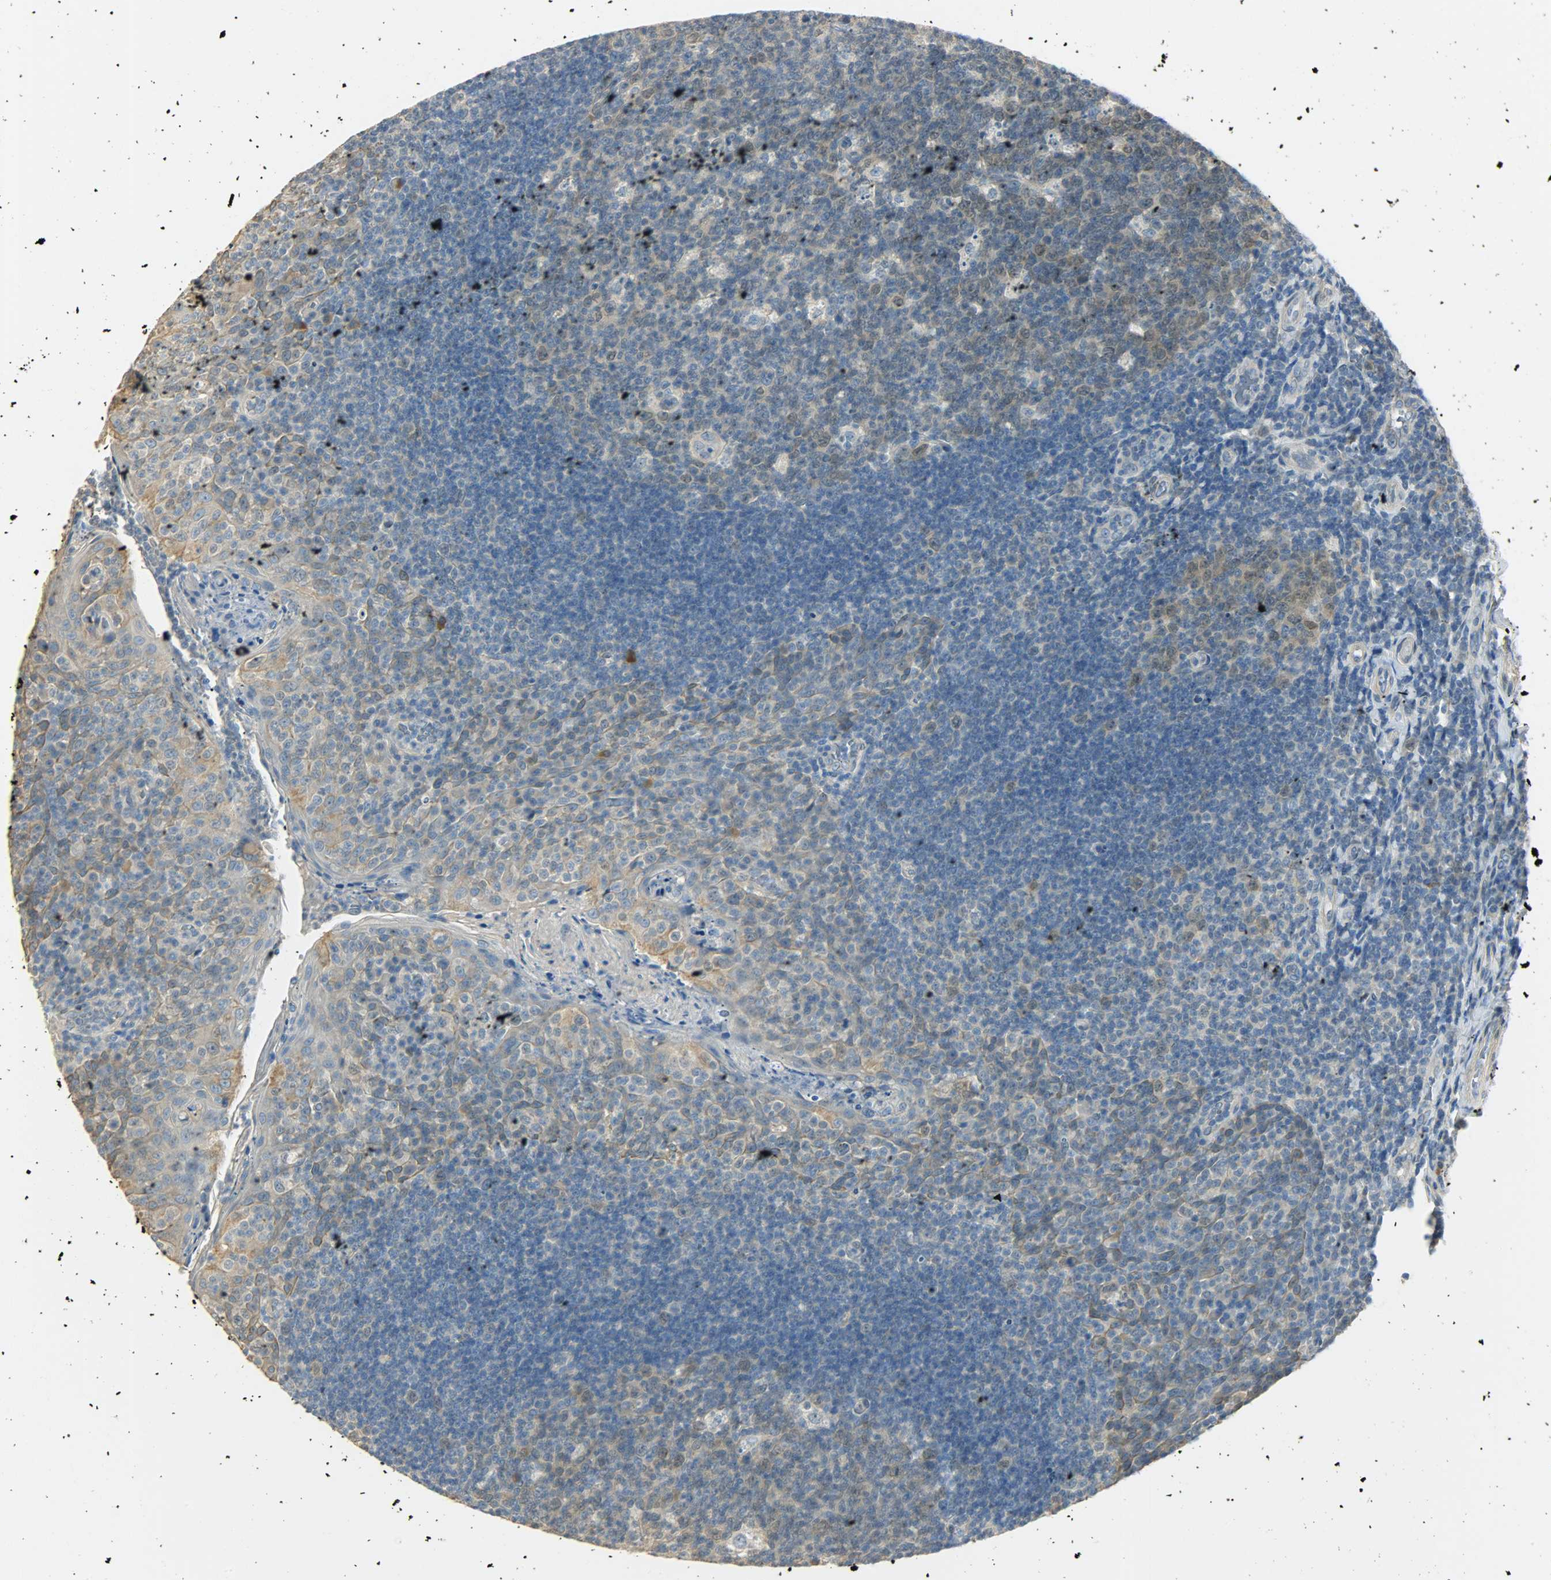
{"staining": {"intensity": "moderate", "quantity": "25%-75%", "location": "cytoplasmic/membranous,nuclear"}, "tissue": "tonsil", "cell_type": "Germinal center cells", "image_type": "normal", "snomed": [{"axis": "morphology", "description": "Normal tissue, NOS"}, {"axis": "topography", "description": "Tonsil"}], "caption": "This is an image of immunohistochemistry staining of normal tonsil, which shows moderate positivity in the cytoplasmic/membranous,nuclear of germinal center cells.", "gene": "USP13", "patient": {"sex": "male", "age": 17}}